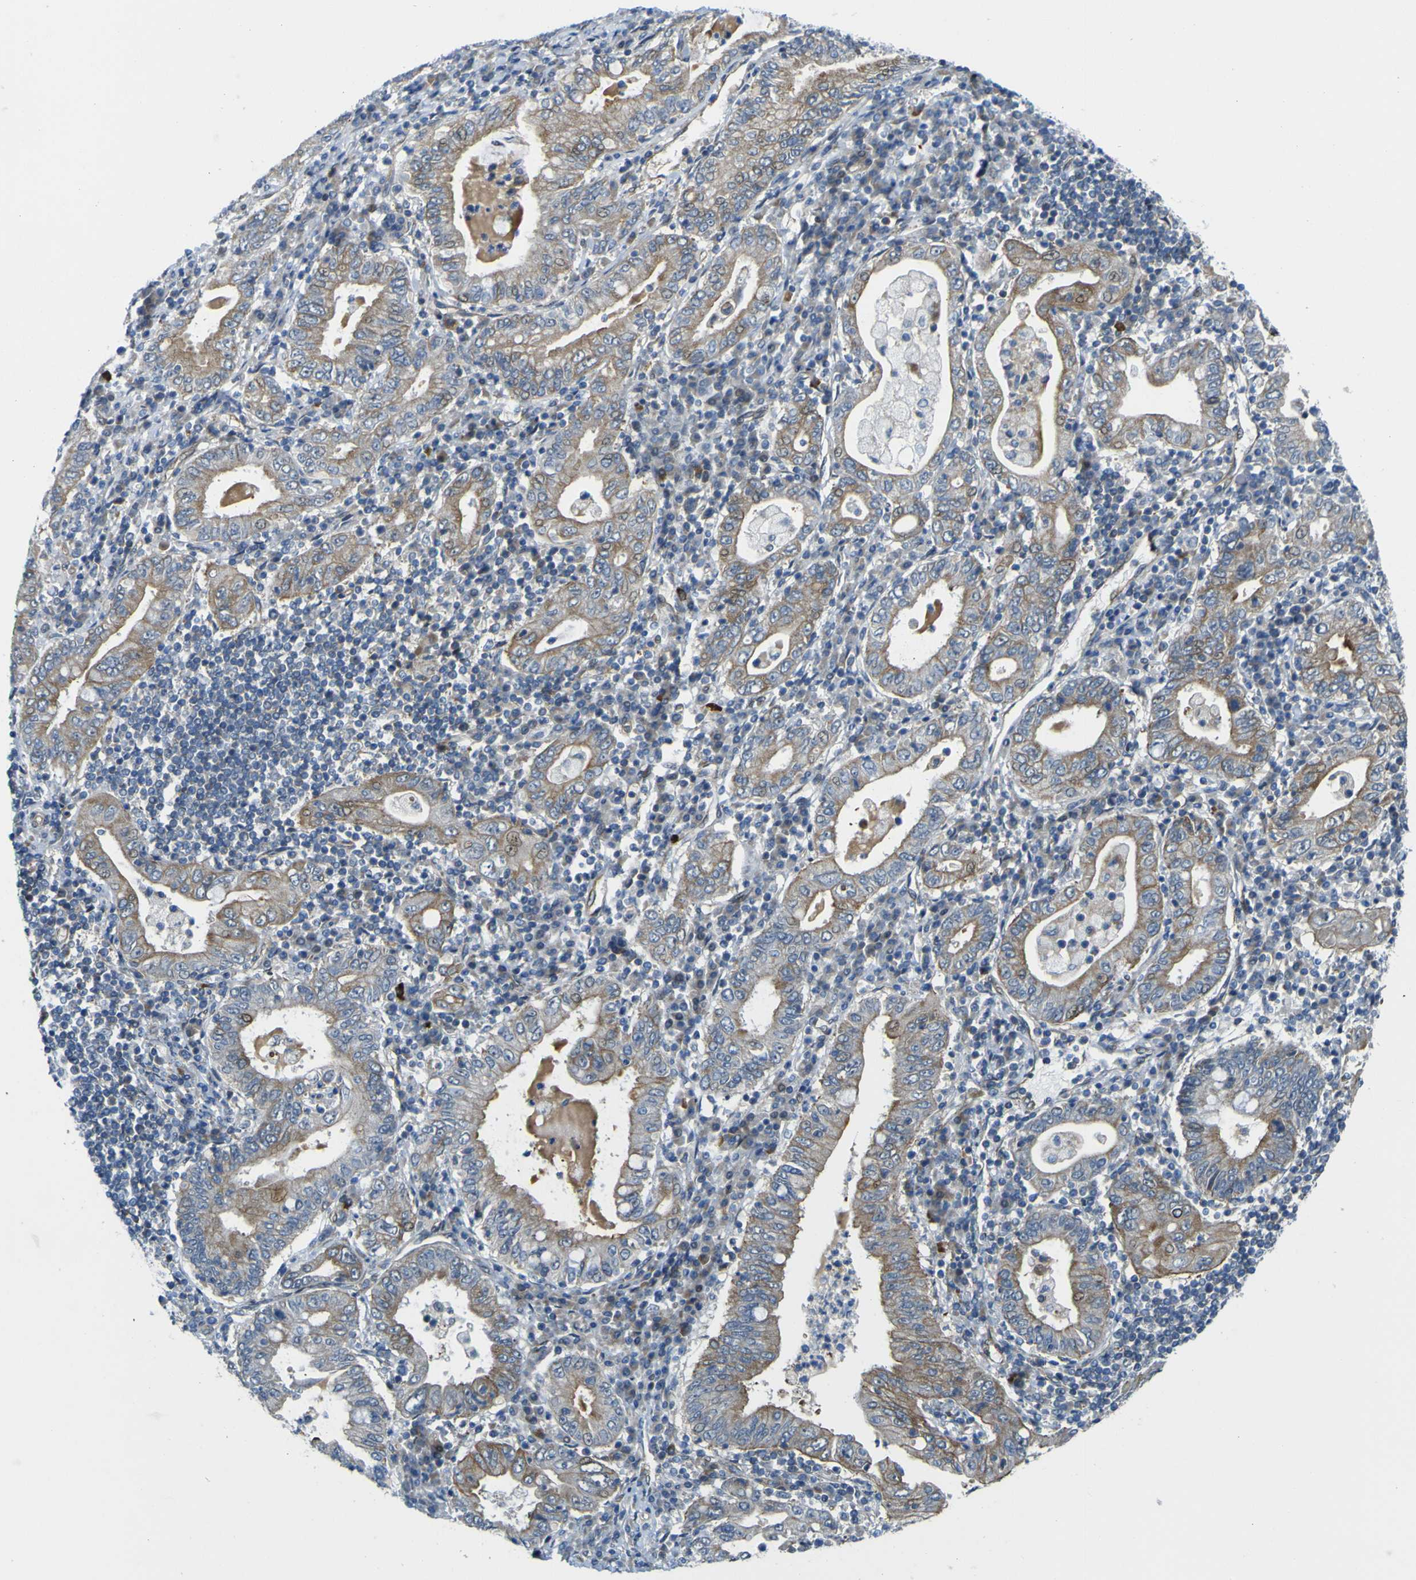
{"staining": {"intensity": "moderate", "quantity": "25%-75%", "location": "cytoplasmic/membranous"}, "tissue": "stomach cancer", "cell_type": "Tumor cells", "image_type": "cancer", "snomed": [{"axis": "morphology", "description": "Normal tissue, NOS"}, {"axis": "morphology", "description": "Adenocarcinoma, NOS"}, {"axis": "topography", "description": "Esophagus"}, {"axis": "topography", "description": "Stomach, upper"}, {"axis": "topography", "description": "Peripheral nerve tissue"}], "caption": "Protein staining of stomach cancer (adenocarcinoma) tissue shows moderate cytoplasmic/membranous positivity in approximately 25%-75% of tumor cells.", "gene": "KDM7A", "patient": {"sex": "male", "age": 62}}